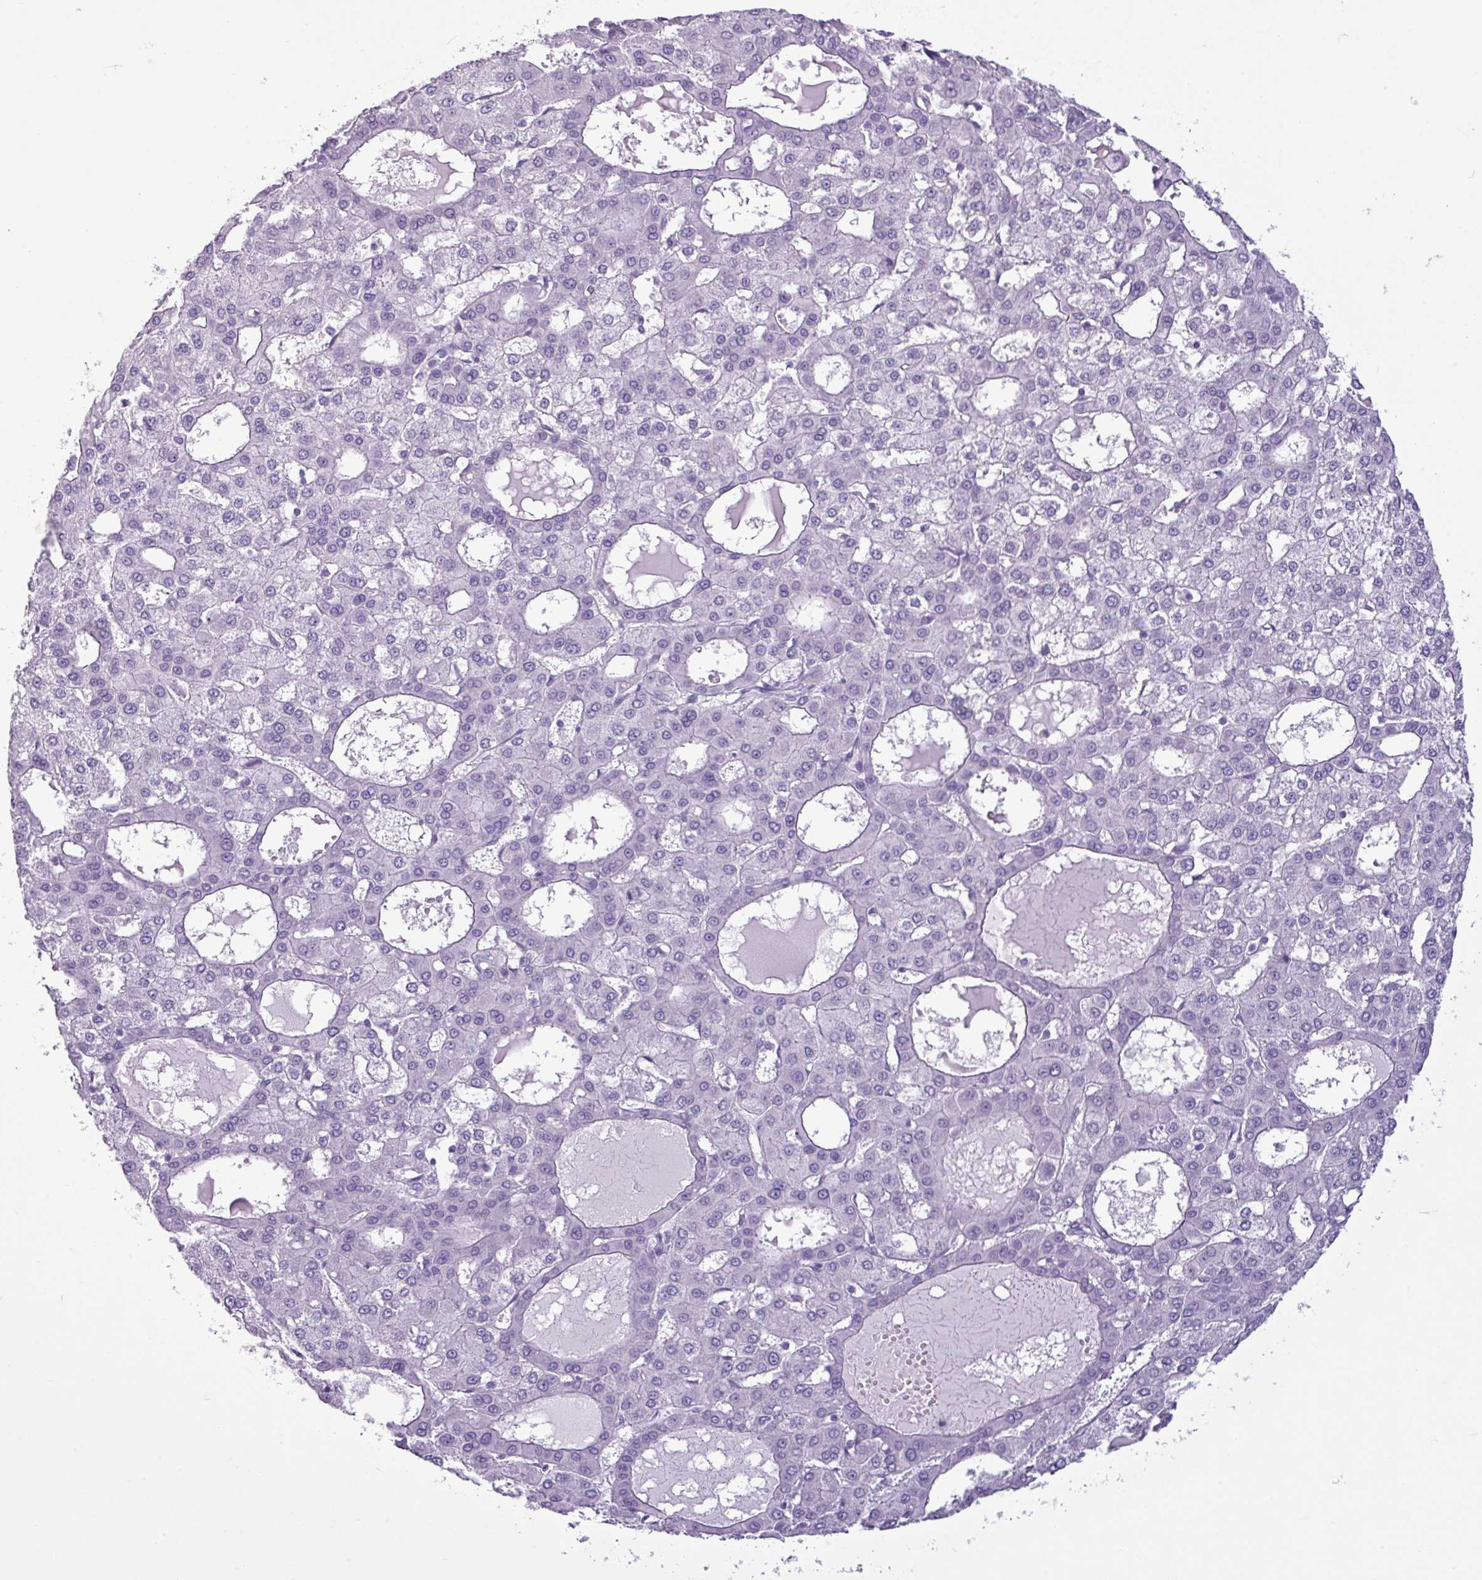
{"staining": {"intensity": "negative", "quantity": "none", "location": "none"}, "tissue": "liver cancer", "cell_type": "Tumor cells", "image_type": "cancer", "snomed": [{"axis": "morphology", "description": "Carcinoma, Hepatocellular, NOS"}, {"axis": "topography", "description": "Liver"}], "caption": "Tumor cells are negative for brown protein staining in liver cancer.", "gene": "AMY1B", "patient": {"sex": "male", "age": 47}}